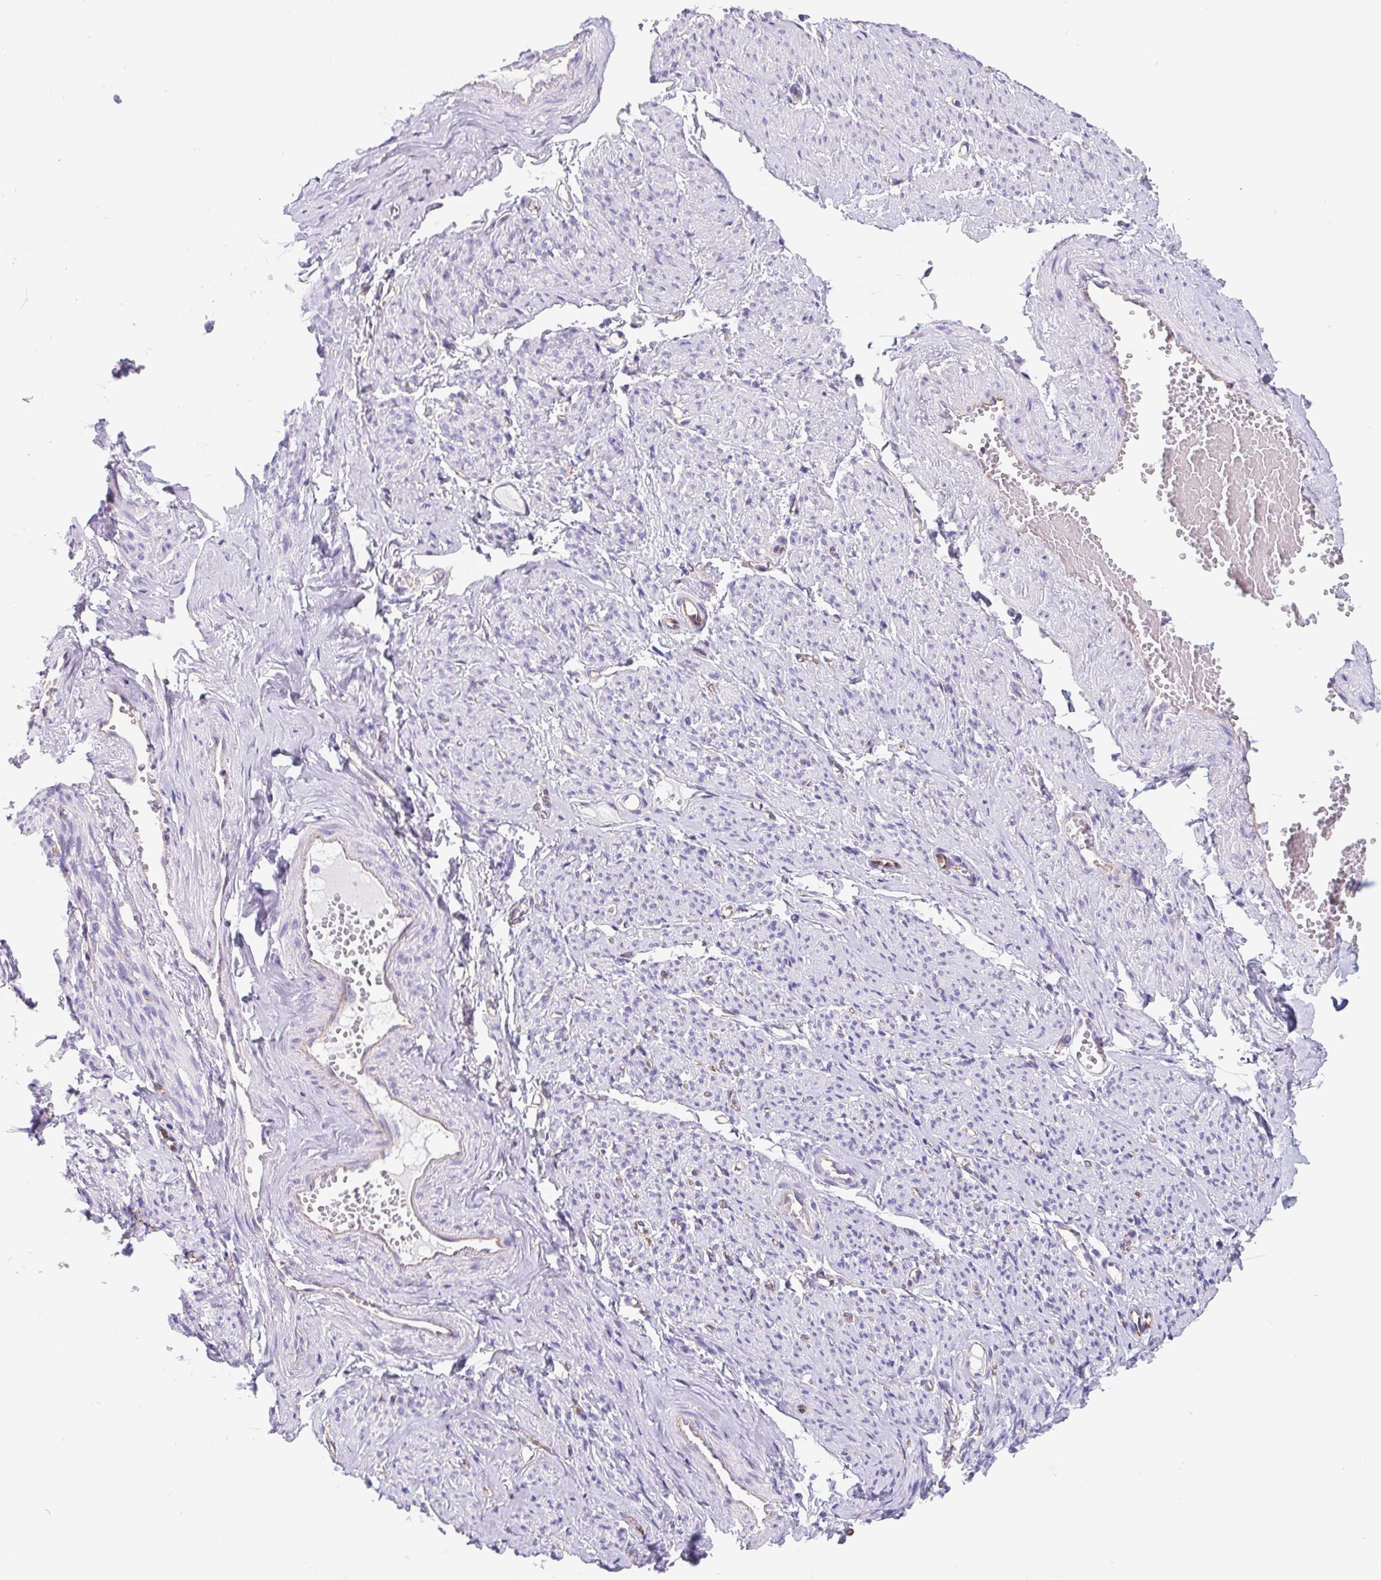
{"staining": {"intensity": "negative", "quantity": "none", "location": "none"}, "tissue": "smooth muscle", "cell_type": "Smooth muscle cells", "image_type": "normal", "snomed": [{"axis": "morphology", "description": "Normal tissue, NOS"}, {"axis": "topography", "description": "Smooth muscle"}], "caption": "A high-resolution histopathology image shows IHC staining of unremarkable smooth muscle, which displays no significant expression in smooth muscle cells.", "gene": "LIMCH1", "patient": {"sex": "female", "age": 65}}